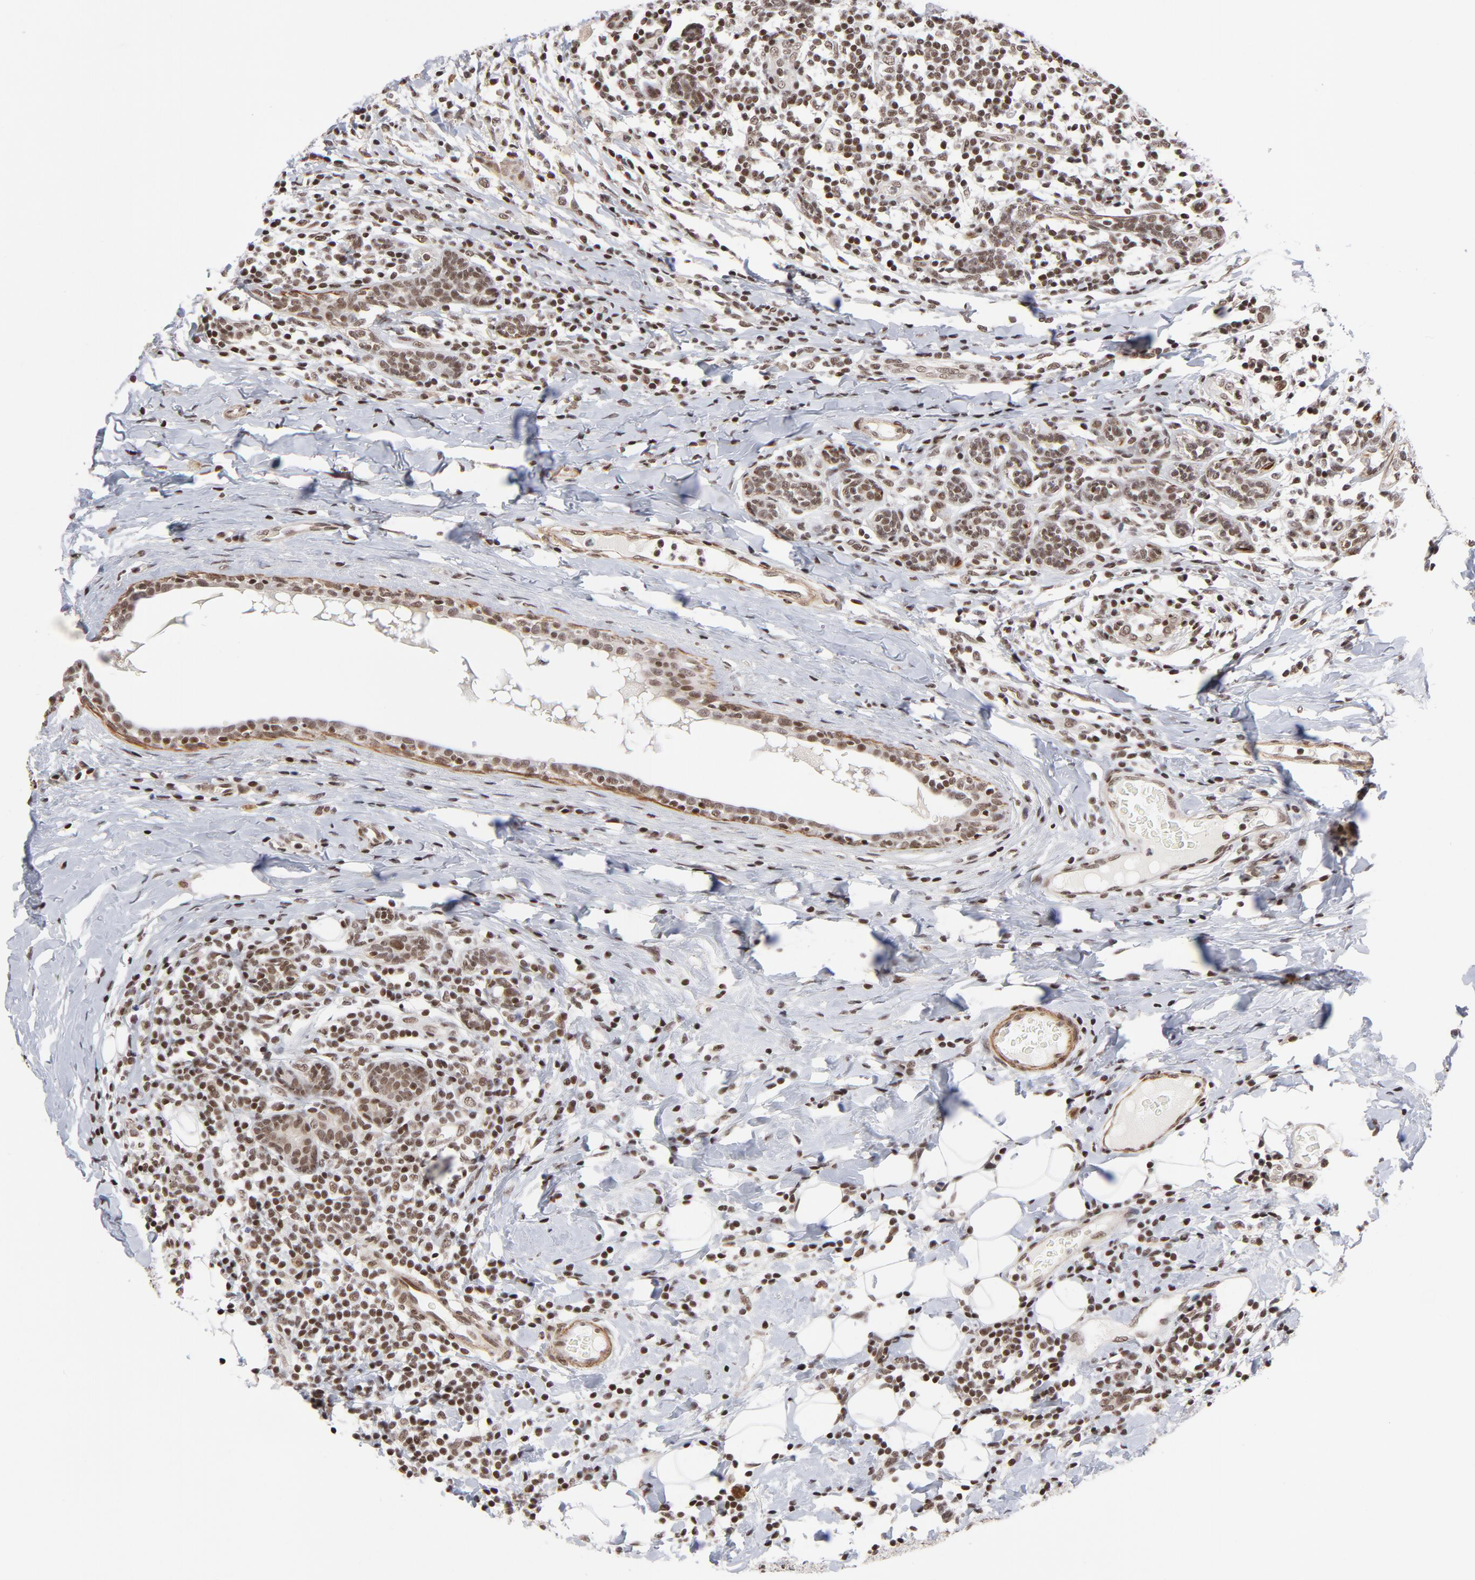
{"staining": {"intensity": "strong", "quantity": ">75%", "location": "nuclear"}, "tissue": "breast cancer", "cell_type": "Tumor cells", "image_type": "cancer", "snomed": [{"axis": "morphology", "description": "Duct carcinoma"}, {"axis": "topography", "description": "Breast"}], "caption": "Protein expression analysis of human breast intraductal carcinoma reveals strong nuclear staining in approximately >75% of tumor cells.", "gene": "CTCF", "patient": {"sex": "female", "age": 40}}